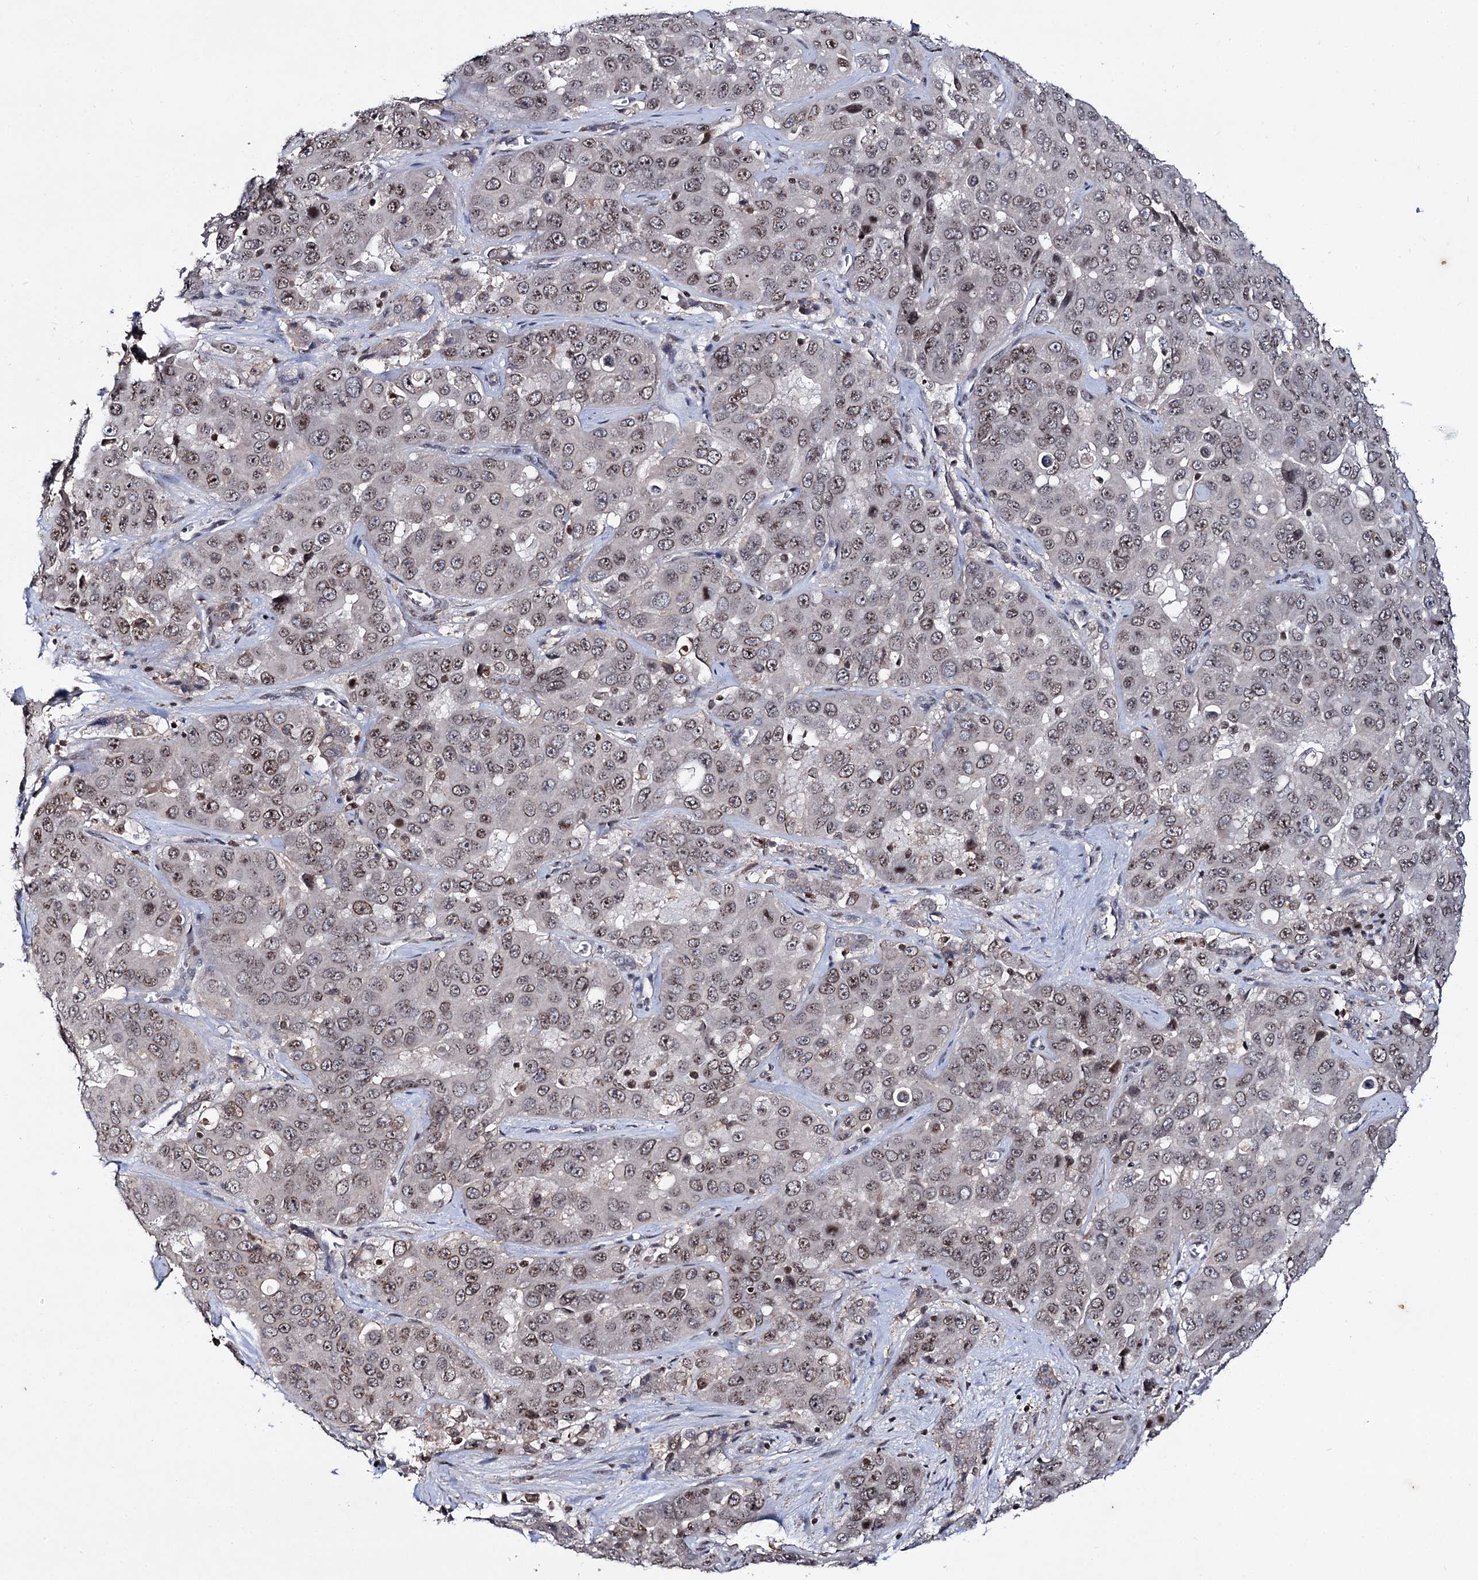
{"staining": {"intensity": "moderate", "quantity": ">75%", "location": "nuclear"}, "tissue": "liver cancer", "cell_type": "Tumor cells", "image_type": "cancer", "snomed": [{"axis": "morphology", "description": "Cholangiocarcinoma"}, {"axis": "topography", "description": "Liver"}], "caption": "Liver cancer (cholangiocarcinoma) stained with a brown dye shows moderate nuclear positive expression in about >75% of tumor cells.", "gene": "SMCHD1", "patient": {"sex": "female", "age": 52}}